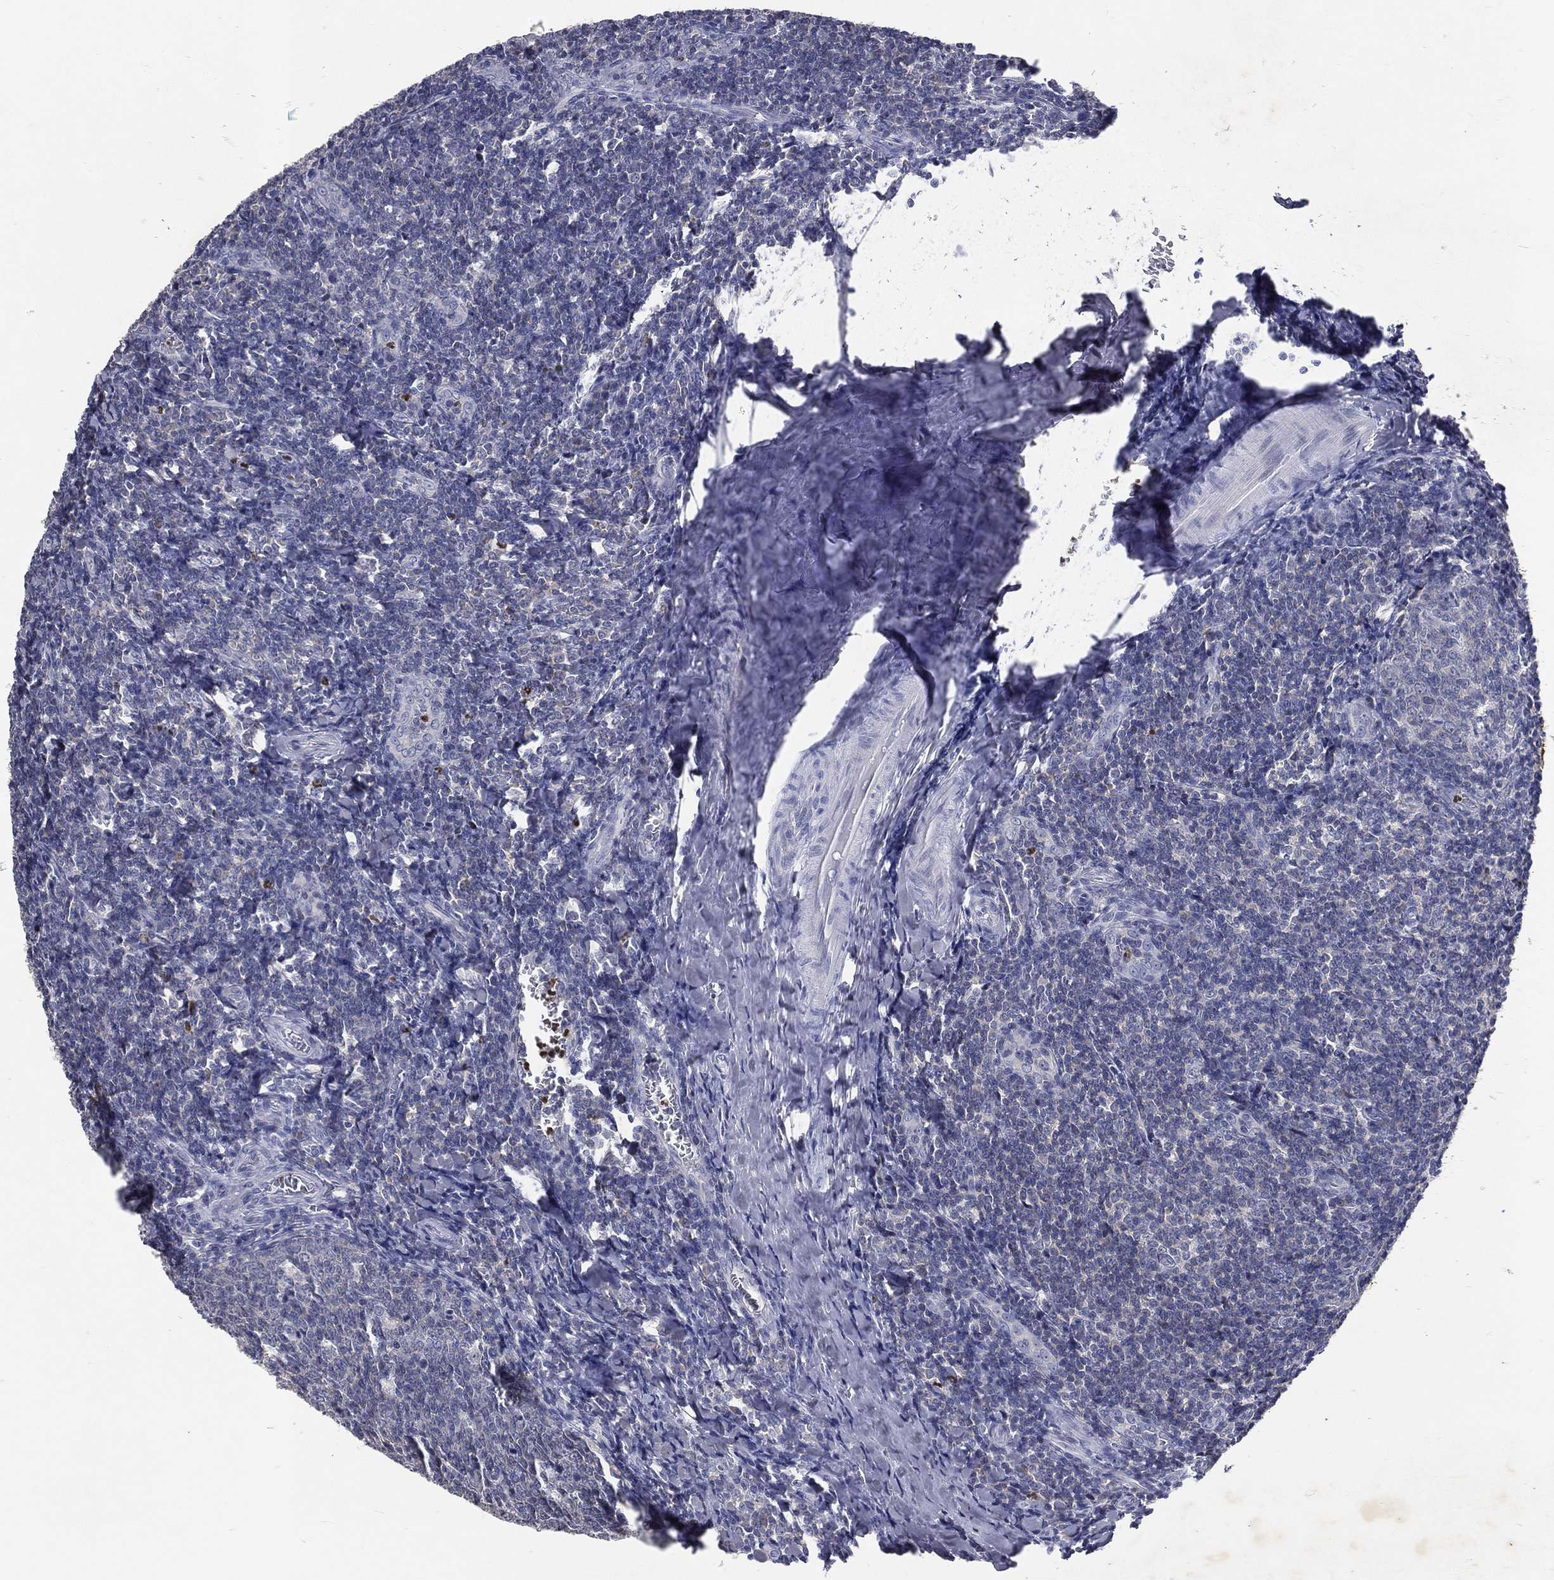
{"staining": {"intensity": "negative", "quantity": "none", "location": "none"}, "tissue": "tonsil", "cell_type": "Germinal center cells", "image_type": "normal", "snomed": [{"axis": "morphology", "description": "Normal tissue, NOS"}, {"axis": "topography", "description": "Tonsil"}], "caption": "The micrograph exhibits no staining of germinal center cells in unremarkable tonsil.", "gene": "SLC34A2", "patient": {"sex": "male", "age": 20}}